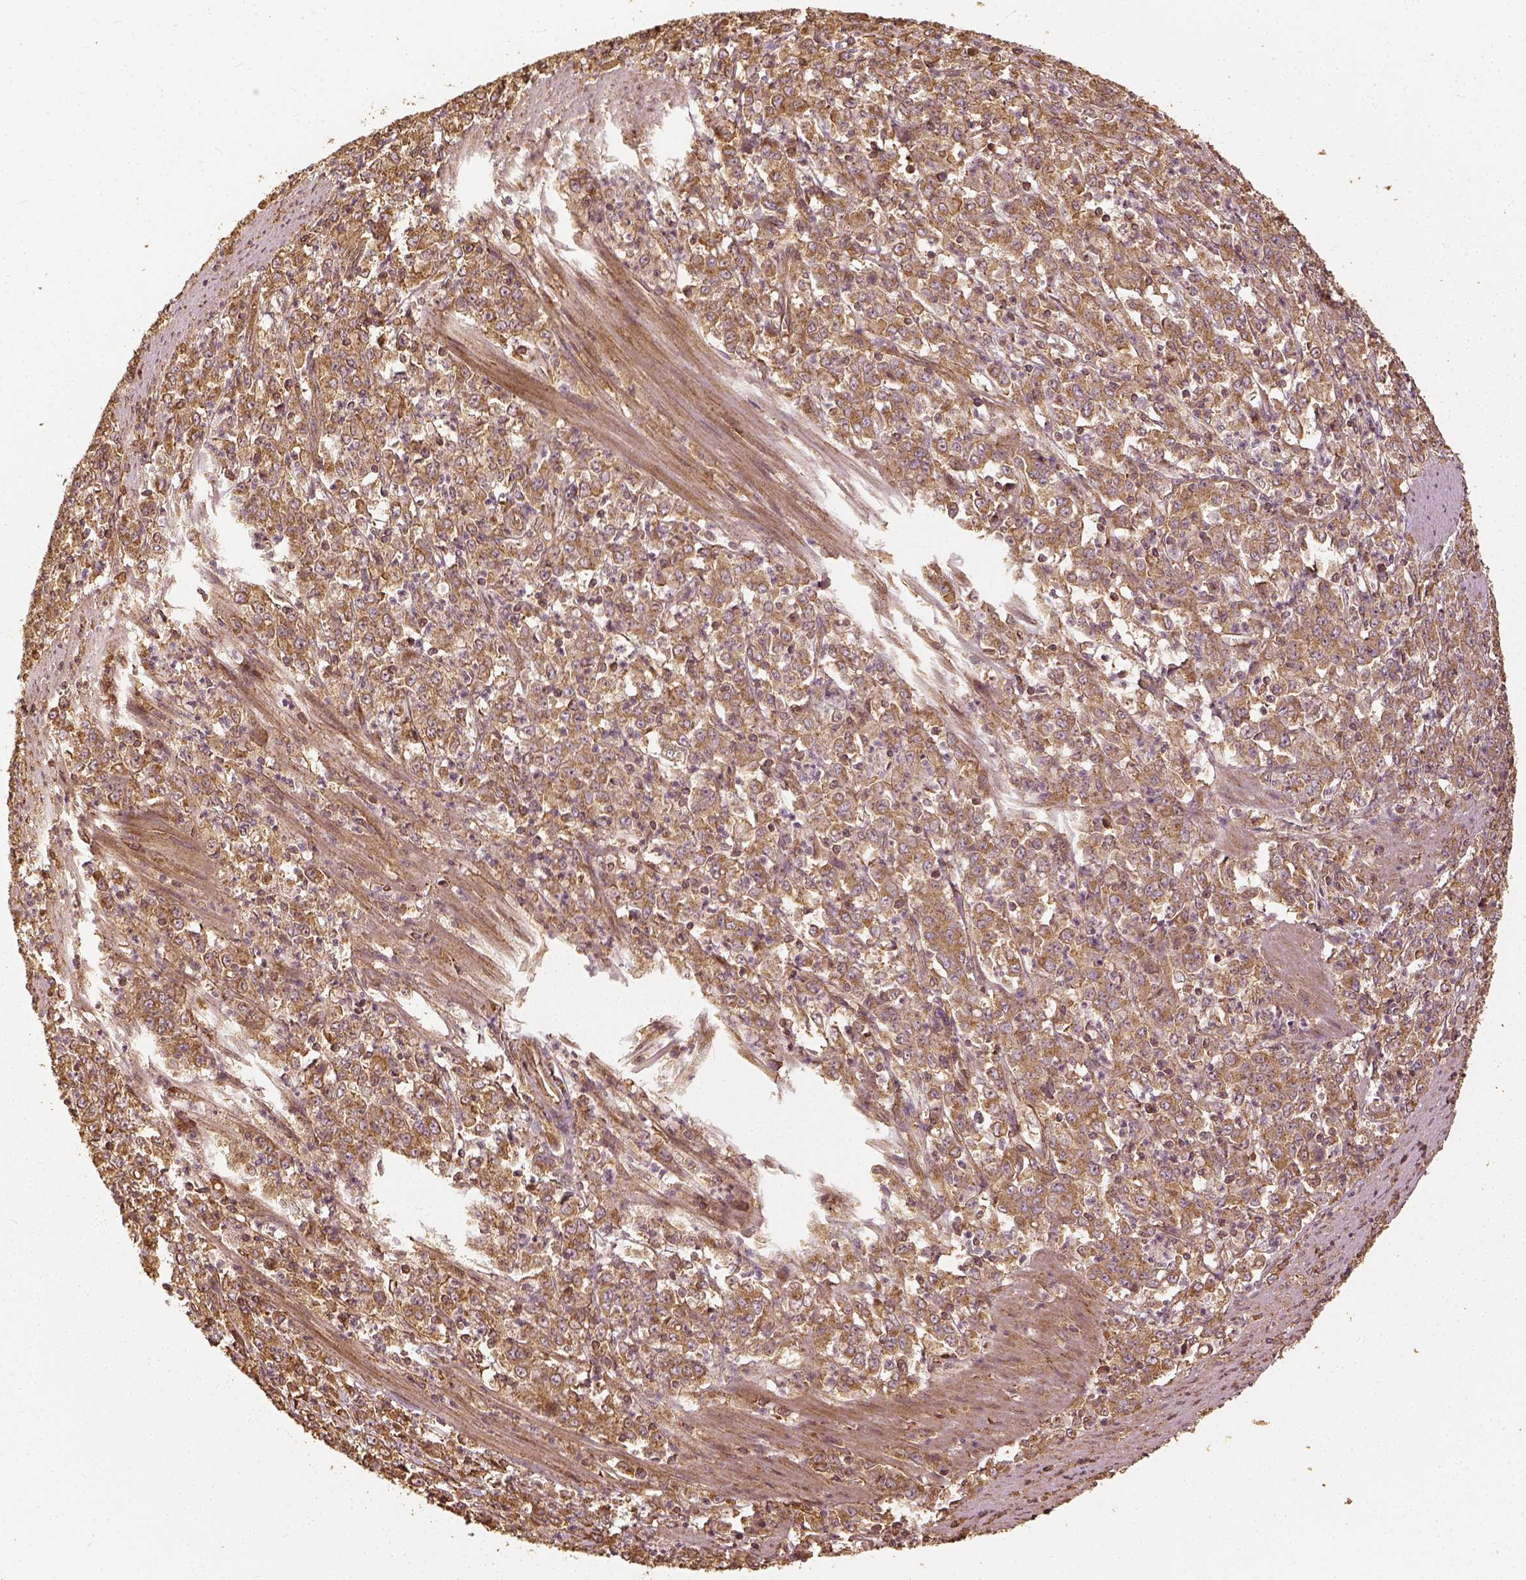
{"staining": {"intensity": "moderate", "quantity": "25%-75%", "location": "cytoplasmic/membranous"}, "tissue": "stomach cancer", "cell_type": "Tumor cells", "image_type": "cancer", "snomed": [{"axis": "morphology", "description": "Adenocarcinoma, NOS"}, {"axis": "topography", "description": "Stomach, lower"}], "caption": "Protein staining of adenocarcinoma (stomach) tissue demonstrates moderate cytoplasmic/membranous expression in about 25%-75% of tumor cells.", "gene": "VEGFA", "patient": {"sex": "female", "age": 71}}